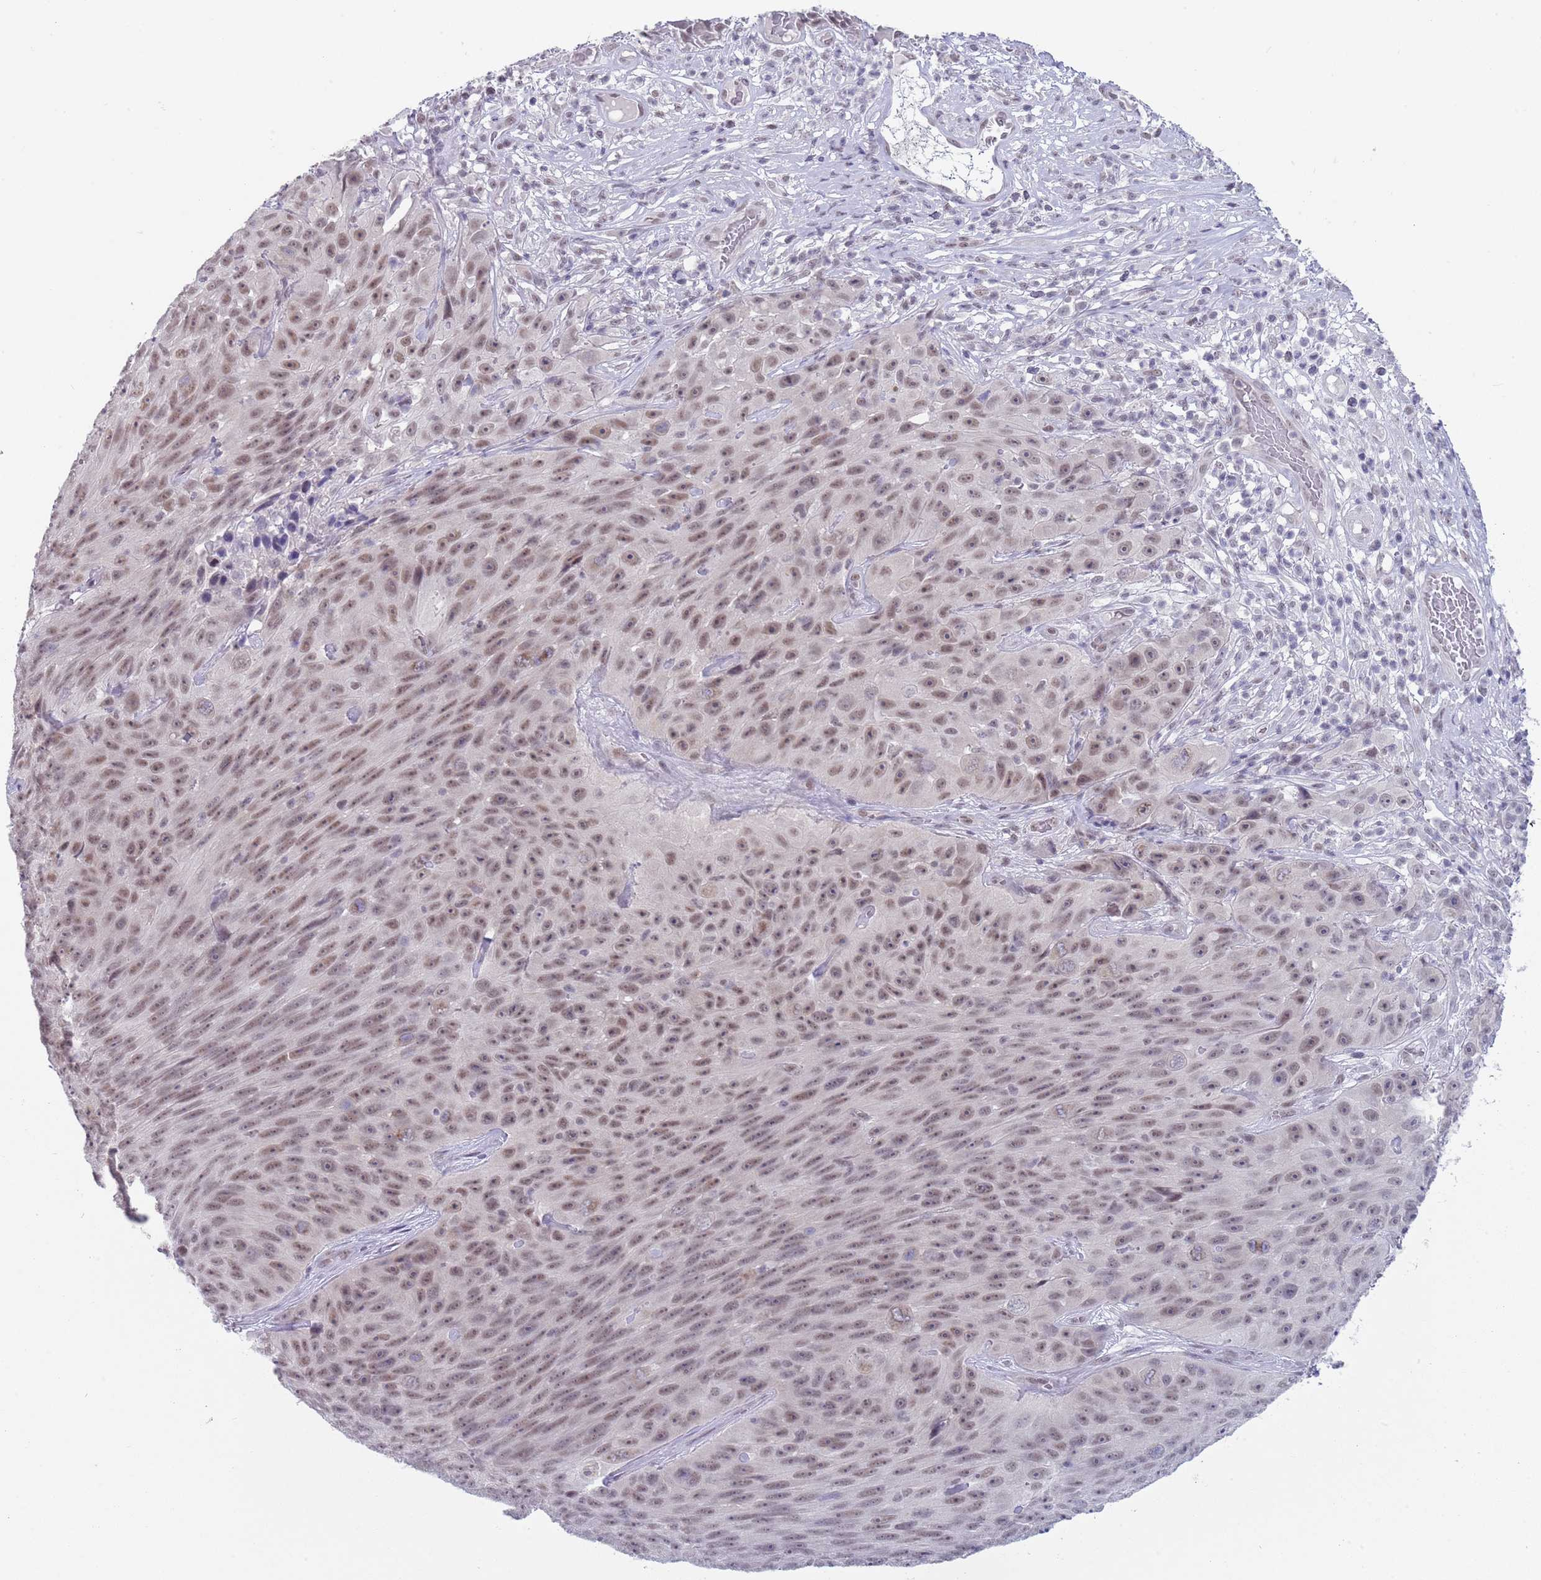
{"staining": {"intensity": "weak", "quantity": ">75%", "location": "nuclear"}, "tissue": "skin cancer", "cell_type": "Tumor cells", "image_type": "cancer", "snomed": [{"axis": "morphology", "description": "Squamous cell carcinoma, NOS"}, {"axis": "topography", "description": "Skin"}], "caption": "Approximately >75% of tumor cells in human skin squamous cell carcinoma display weak nuclear protein positivity as visualized by brown immunohistochemical staining.", "gene": "SEPHS2", "patient": {"sex": "female", "age": 87}}